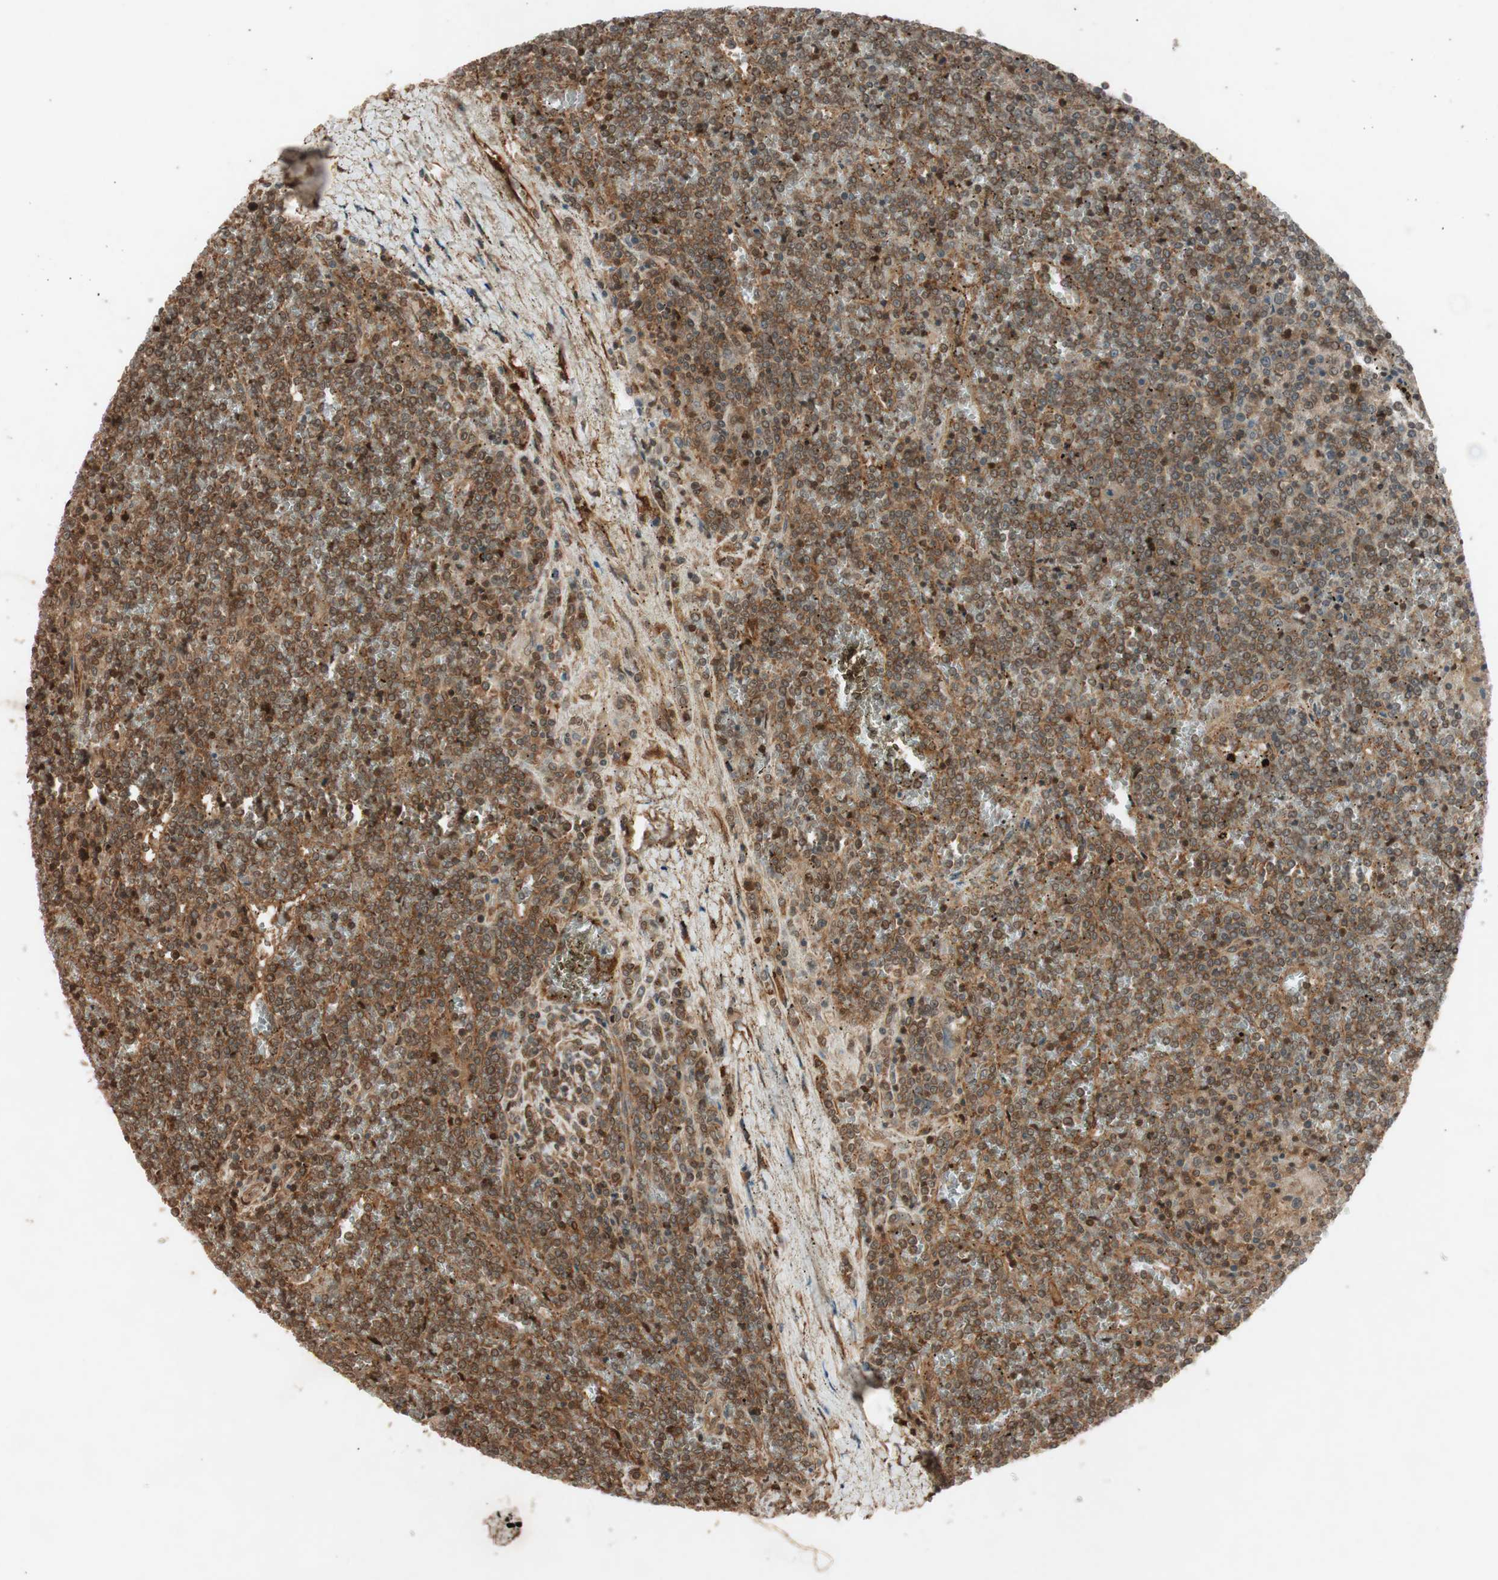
{"staining": {"intensity": "moderate", "quantity": ">75%", "location": "cytoplasmic/membranous,nuclear"}, "tissue": "lymphoma", "cell_type": "Tumor cells", "image_type": "cancer", "snomed": [{"axis": "morphology", "description": "Malignant lymphoma, non-Hodgkin's type, Low grade"}, {"axis": "topography", "description": "Spleen"}], "caption": "Low-grade malignant lymphoma, non-Hodgkin's type was stained to show a protein in brown. There is medium levels of moderate cytoplasmic/membranous and nuclear expression in about >75% of tumor cells.", "gene": "EPHA8", "patient": {"sex": "female", "age": 19}}